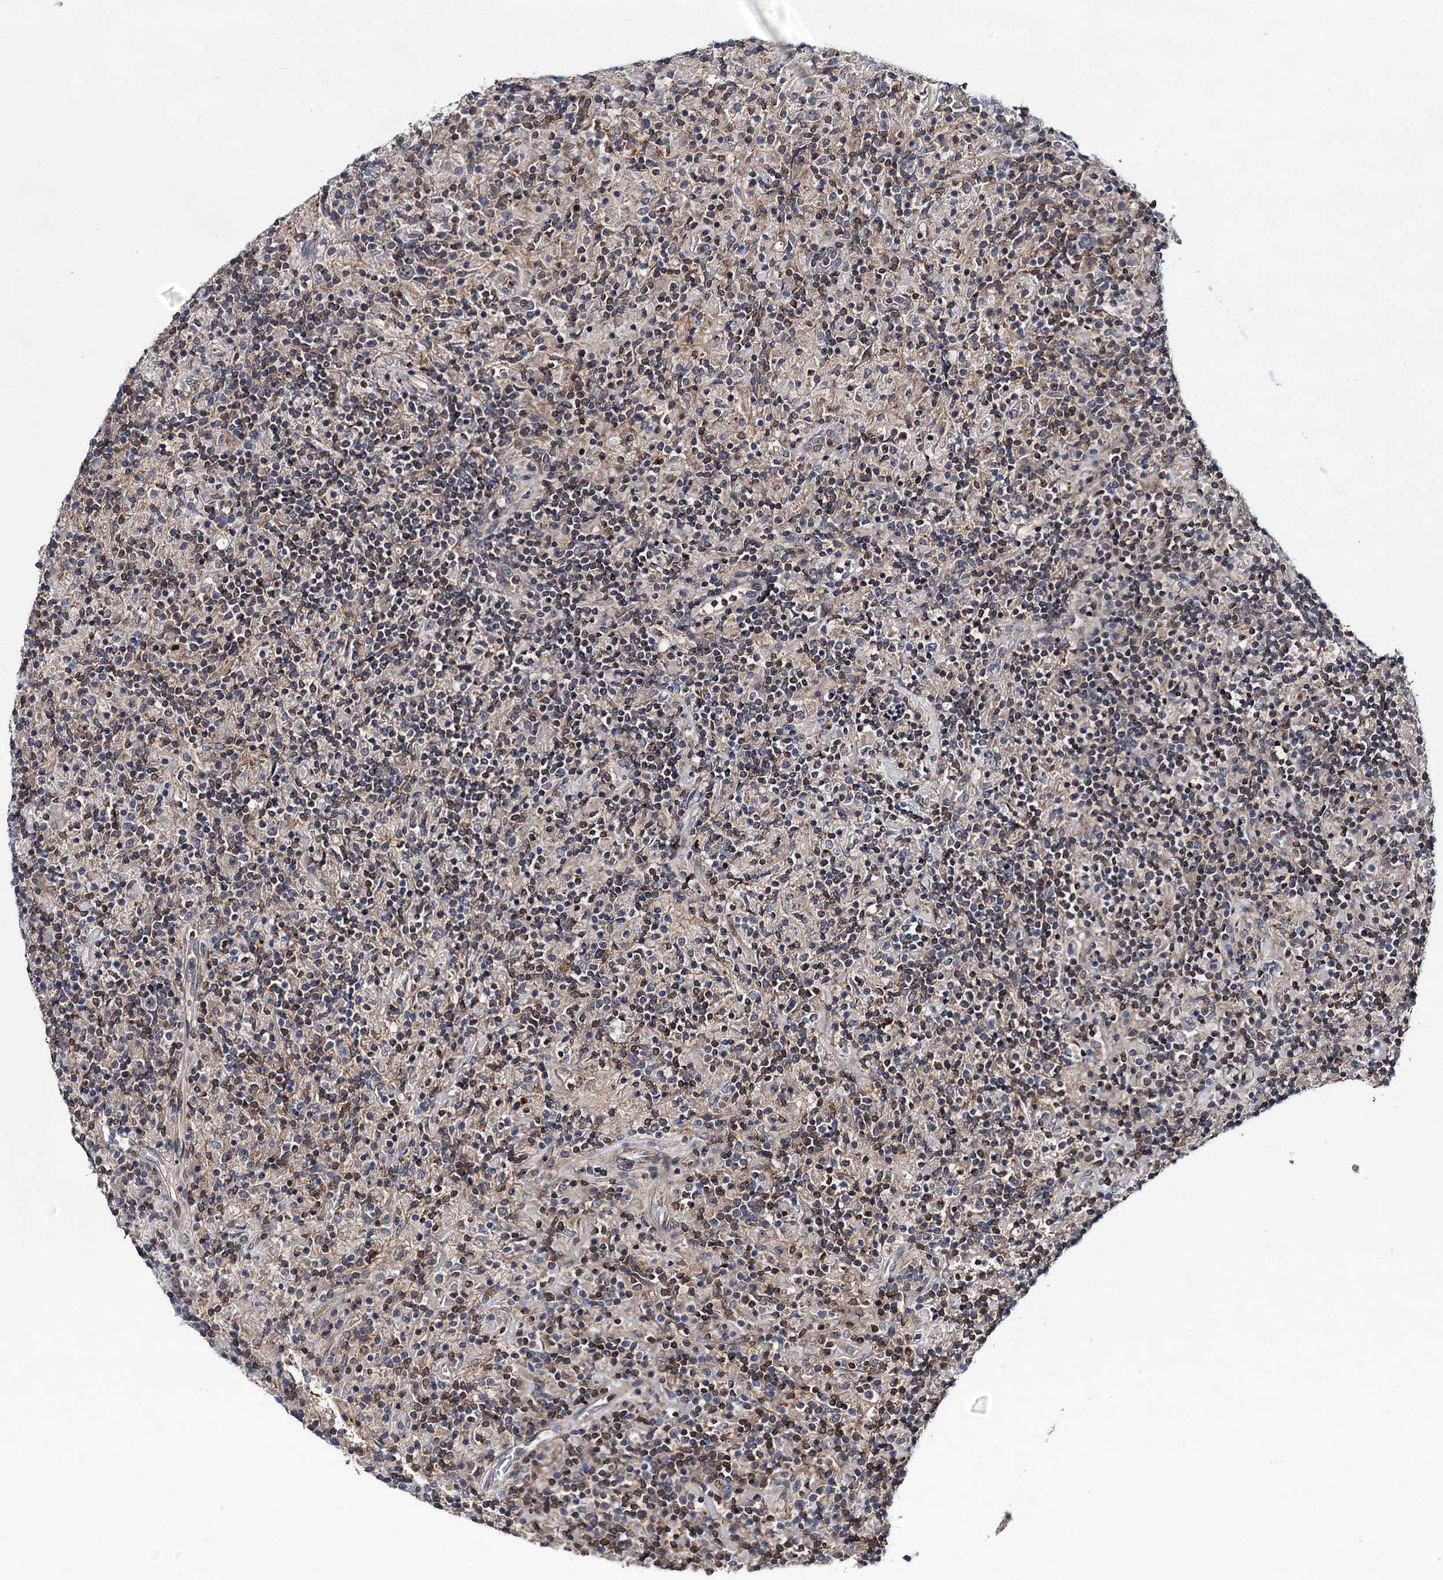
{"staining": {"intensity": "negative", "quantity": "none", "location": "none"}, "tissue": "lymphoma", "cell_type": "Tumor cells", "image_type": "cancer", "snomed": [{"axis": "morphology", "description": "Hodgkin's disease, NOS"}, {"axis": "topography", "description": "Lymph node"}], "caption": "Histopathology image shows no significant protein staining in tumor cells of Hodgkin's disease.", "gene": "ABLIM1", "patient": {"sex": "male", "age": 70}}